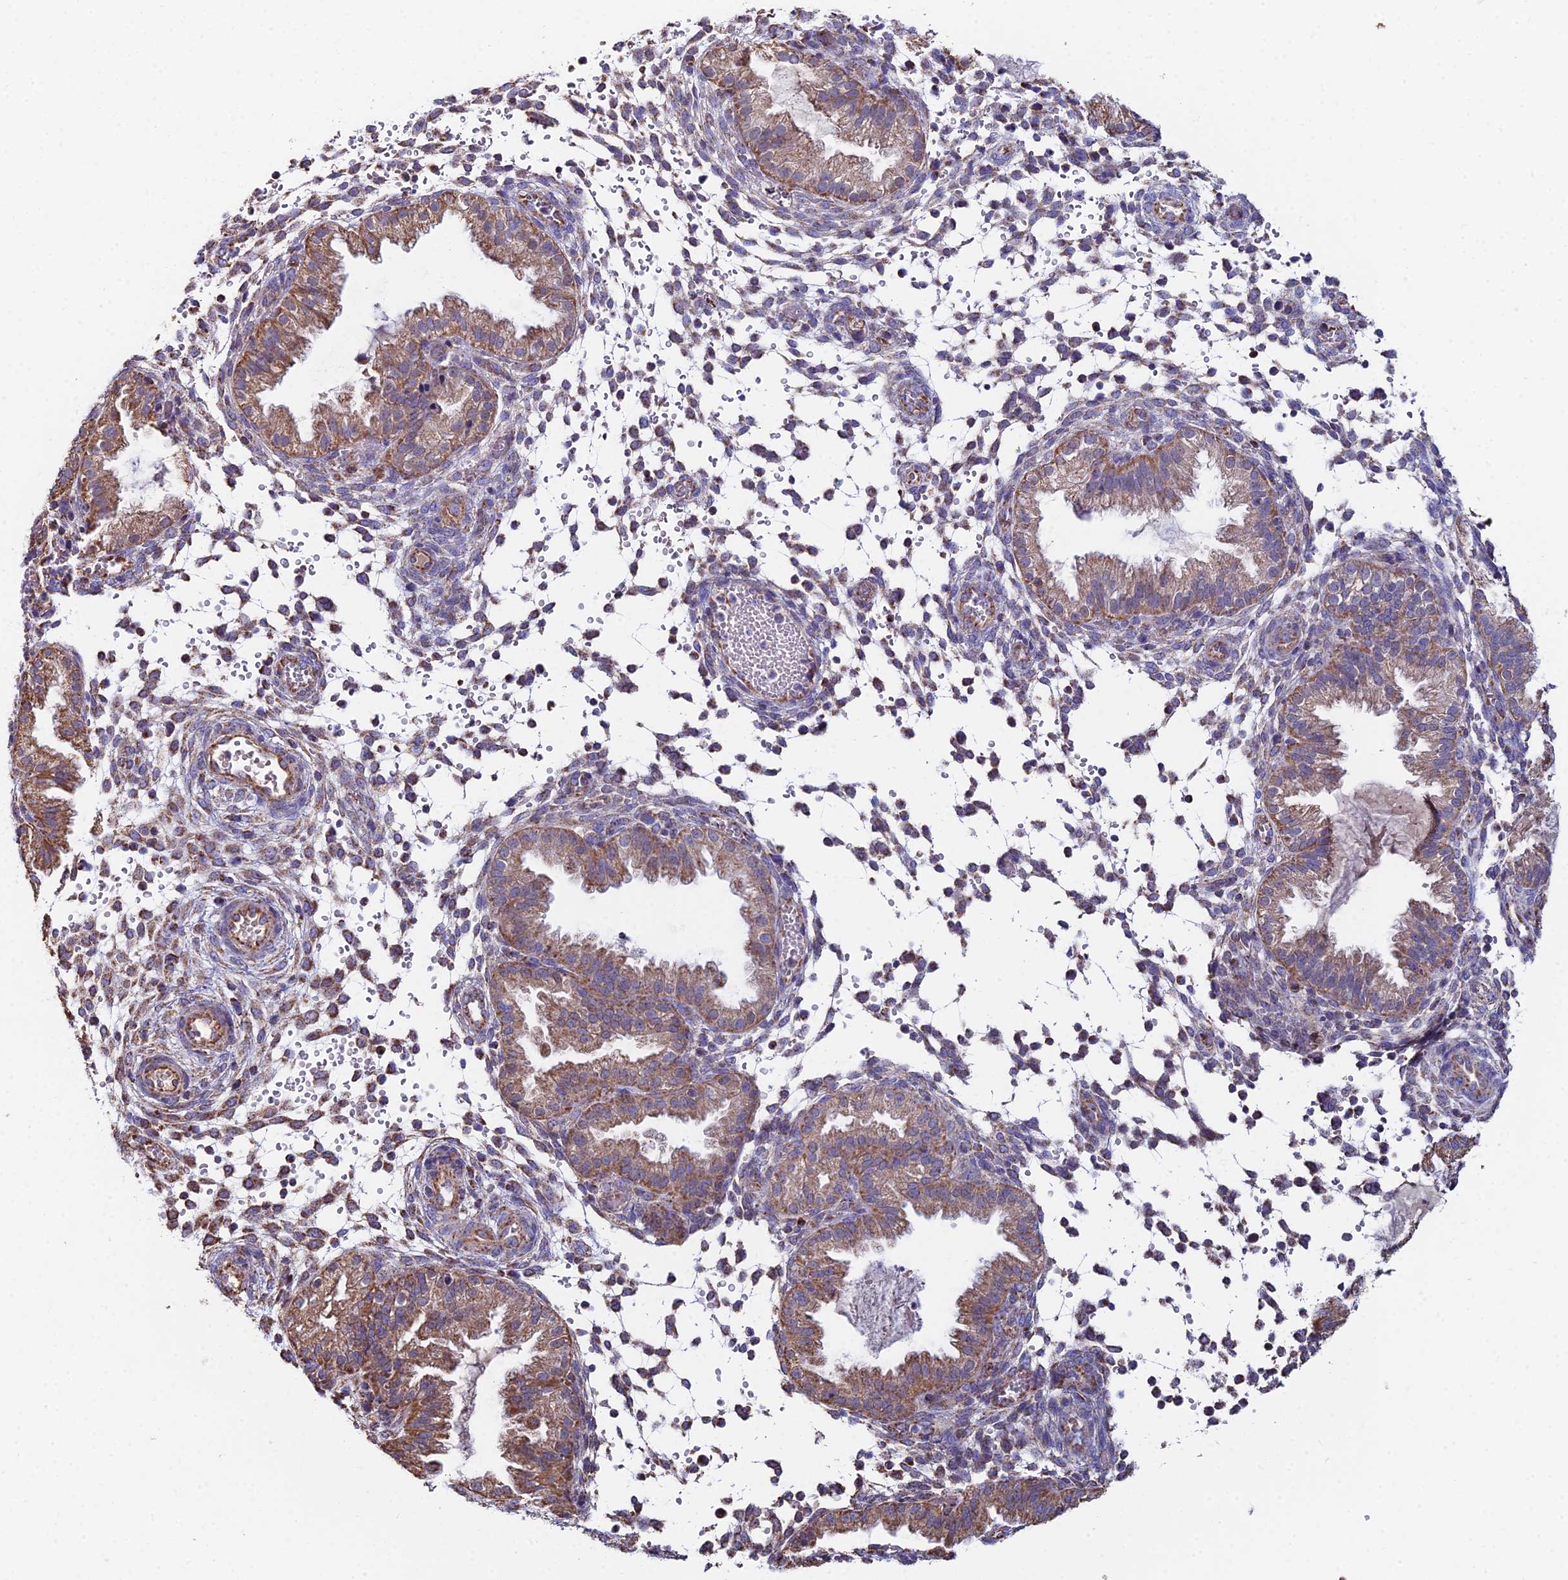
{"staining": {"intensity": "moderate", "quantity": "<25%", "location": "cytoplasmic/membranous"}, "tissue": "endometrium", "cell_type": "Cells in endometrial stroma", "image_type": "normal", "snomed": [{"axis": "morphology", "description": "Normal tissue, NOS"}, {"axis": "topography", "description": "Endometrium"}], "caption": "Immunohistochemical staining of benign human endometrium shows <25% levels of moderate cytoplasmic/membranous protein positivity in about <25% of cells in endometrial stroma. (Stains: DAB (3,3'-diaminobenzidine) in brown, nuclei in blue, Microscopy: brightfield microscopy at high magnification).", "gene": "SPOCK2", "patient": {"sex": "female", "age": 33}}